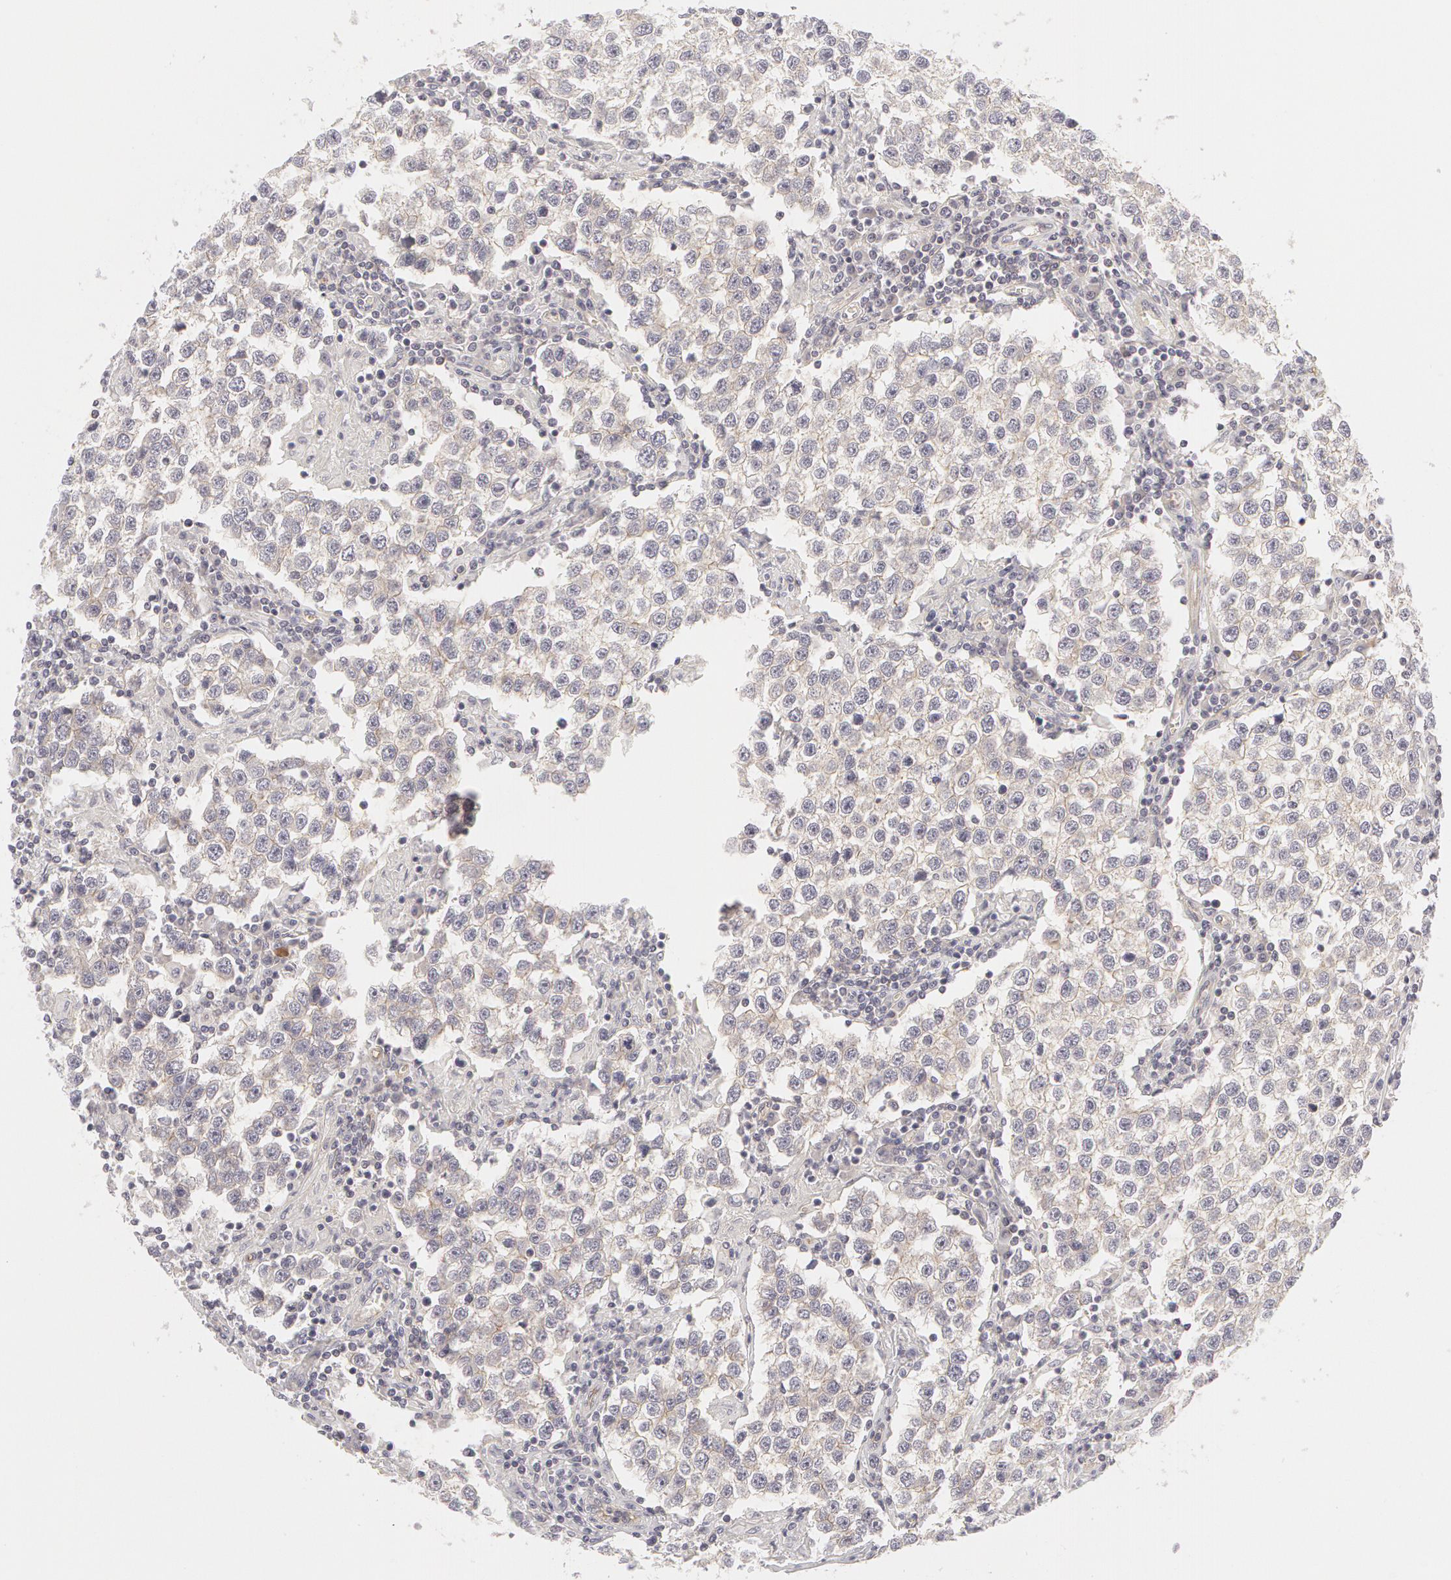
{"staining": {"intensity": "weak", "quantity": "25%-75%", "location": "cytoplasmic/membranous"}, "tissue": "testis cancer", "cell_type": "Tumor cells", "image_type": "cancer", "snomed": [{"axis": "morphology", "description": "Seminoma, NOS"}, {"axis": "topography", "description": "Testis"}], "caption": "Protein analysis of testis cancer tissue reveals weak cytoplasmic/membranous expression in approximately 25%-75% of tumor cells.", "gene": "ABCB1", "patient": {"sex": "male", "age": 36}}